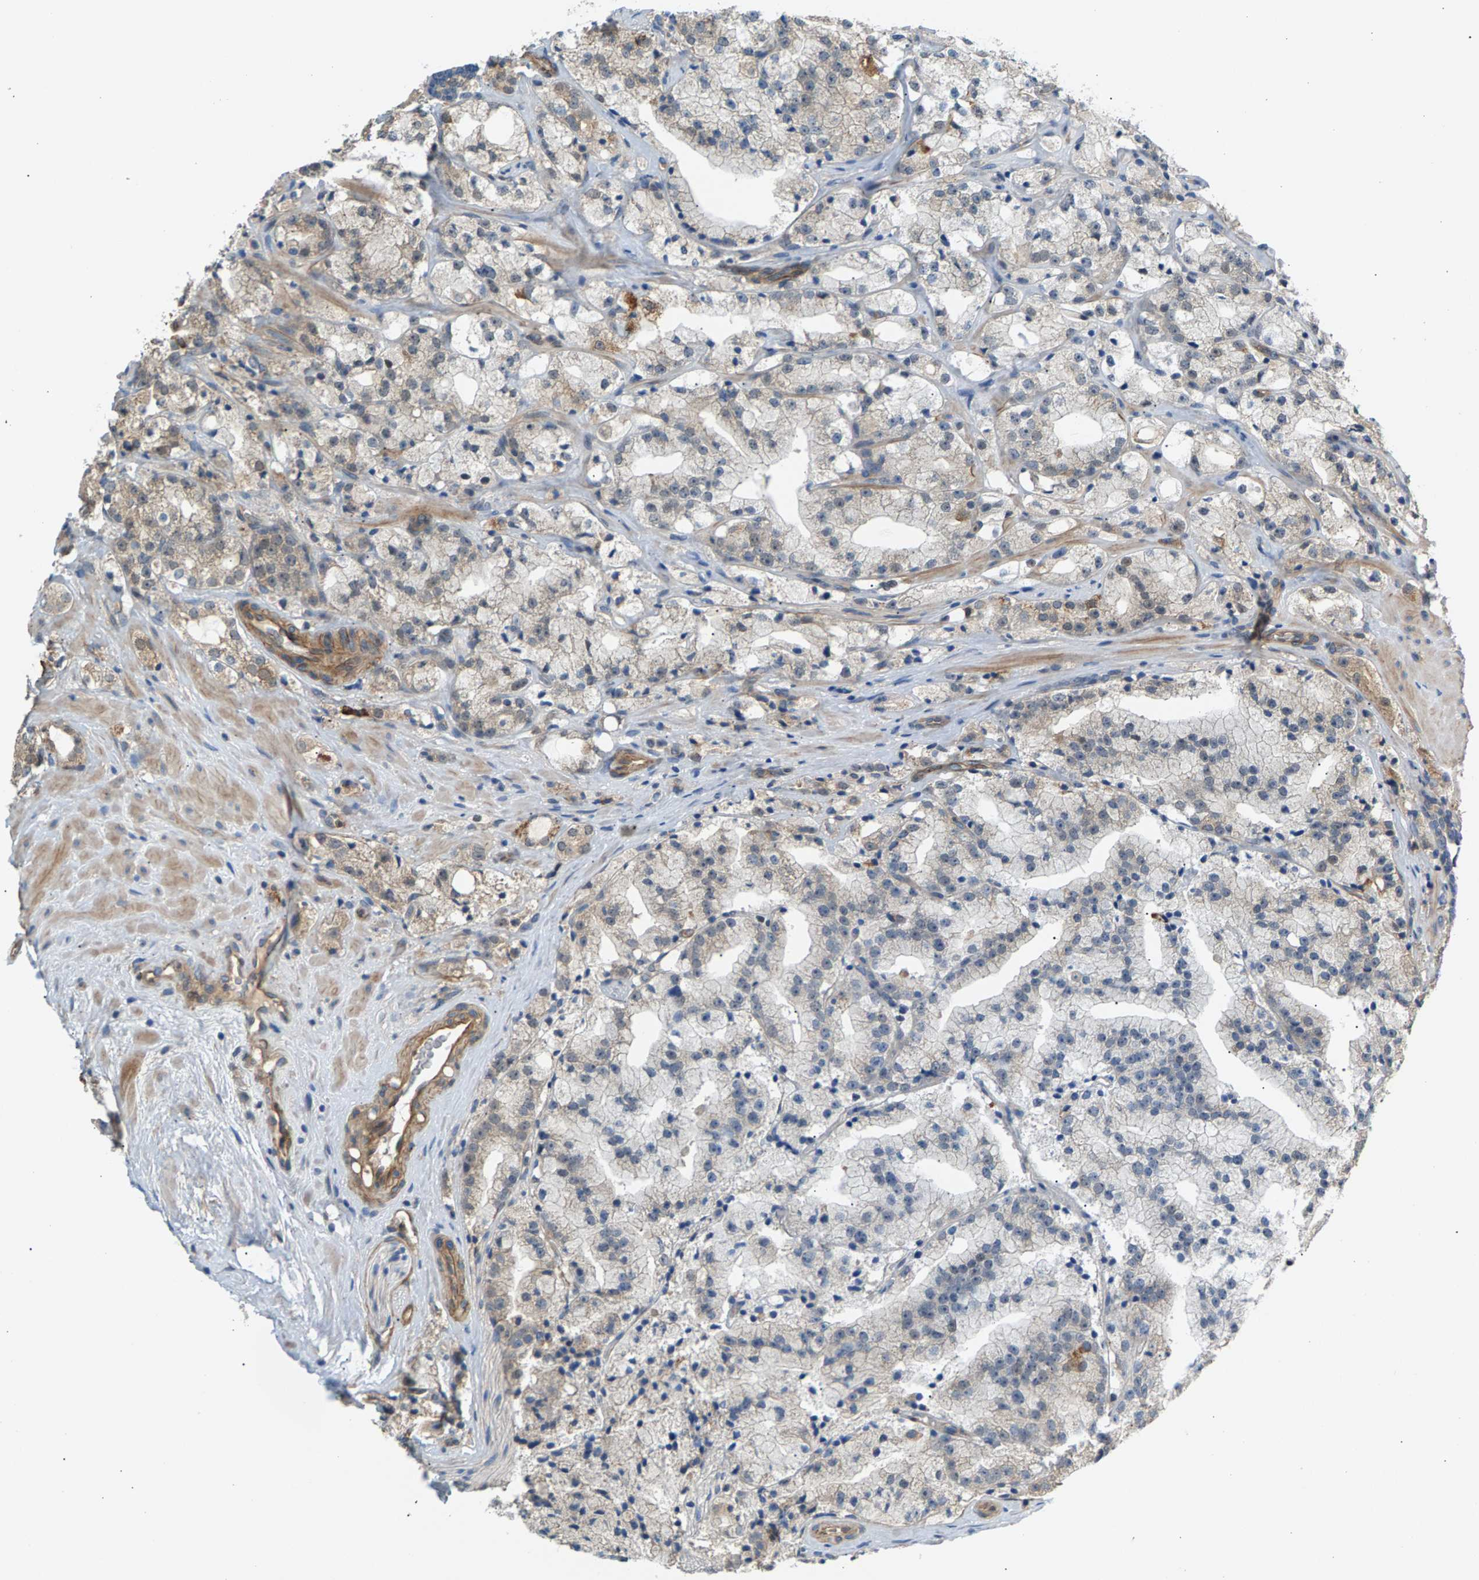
{"staining": {"intensity": "weak", "quantity": "<25%", "location": "cytoplasmic/membranous"}, "tissue": "prostate cancer", "cell_type": "Tumor cells", "image_type": "cancer", "snomed": [{"axis": "morphology", "description": "Adenocarcinoma, High grade"}, {"axis": "topography", "description": "Prostate"}], "caption": "DAB immunohistochemical staining of prostate adenocarcinoma (high-grade) exhibits no significant expression in tumor cells. The staining is performed using DAB (3,3'-diaminobenzidine) brown chromogen with nuclei counter-stained in using hematoxylin.", "gene": "KRTAP27-1", "patient": {"sex": "male", "age": 64}}